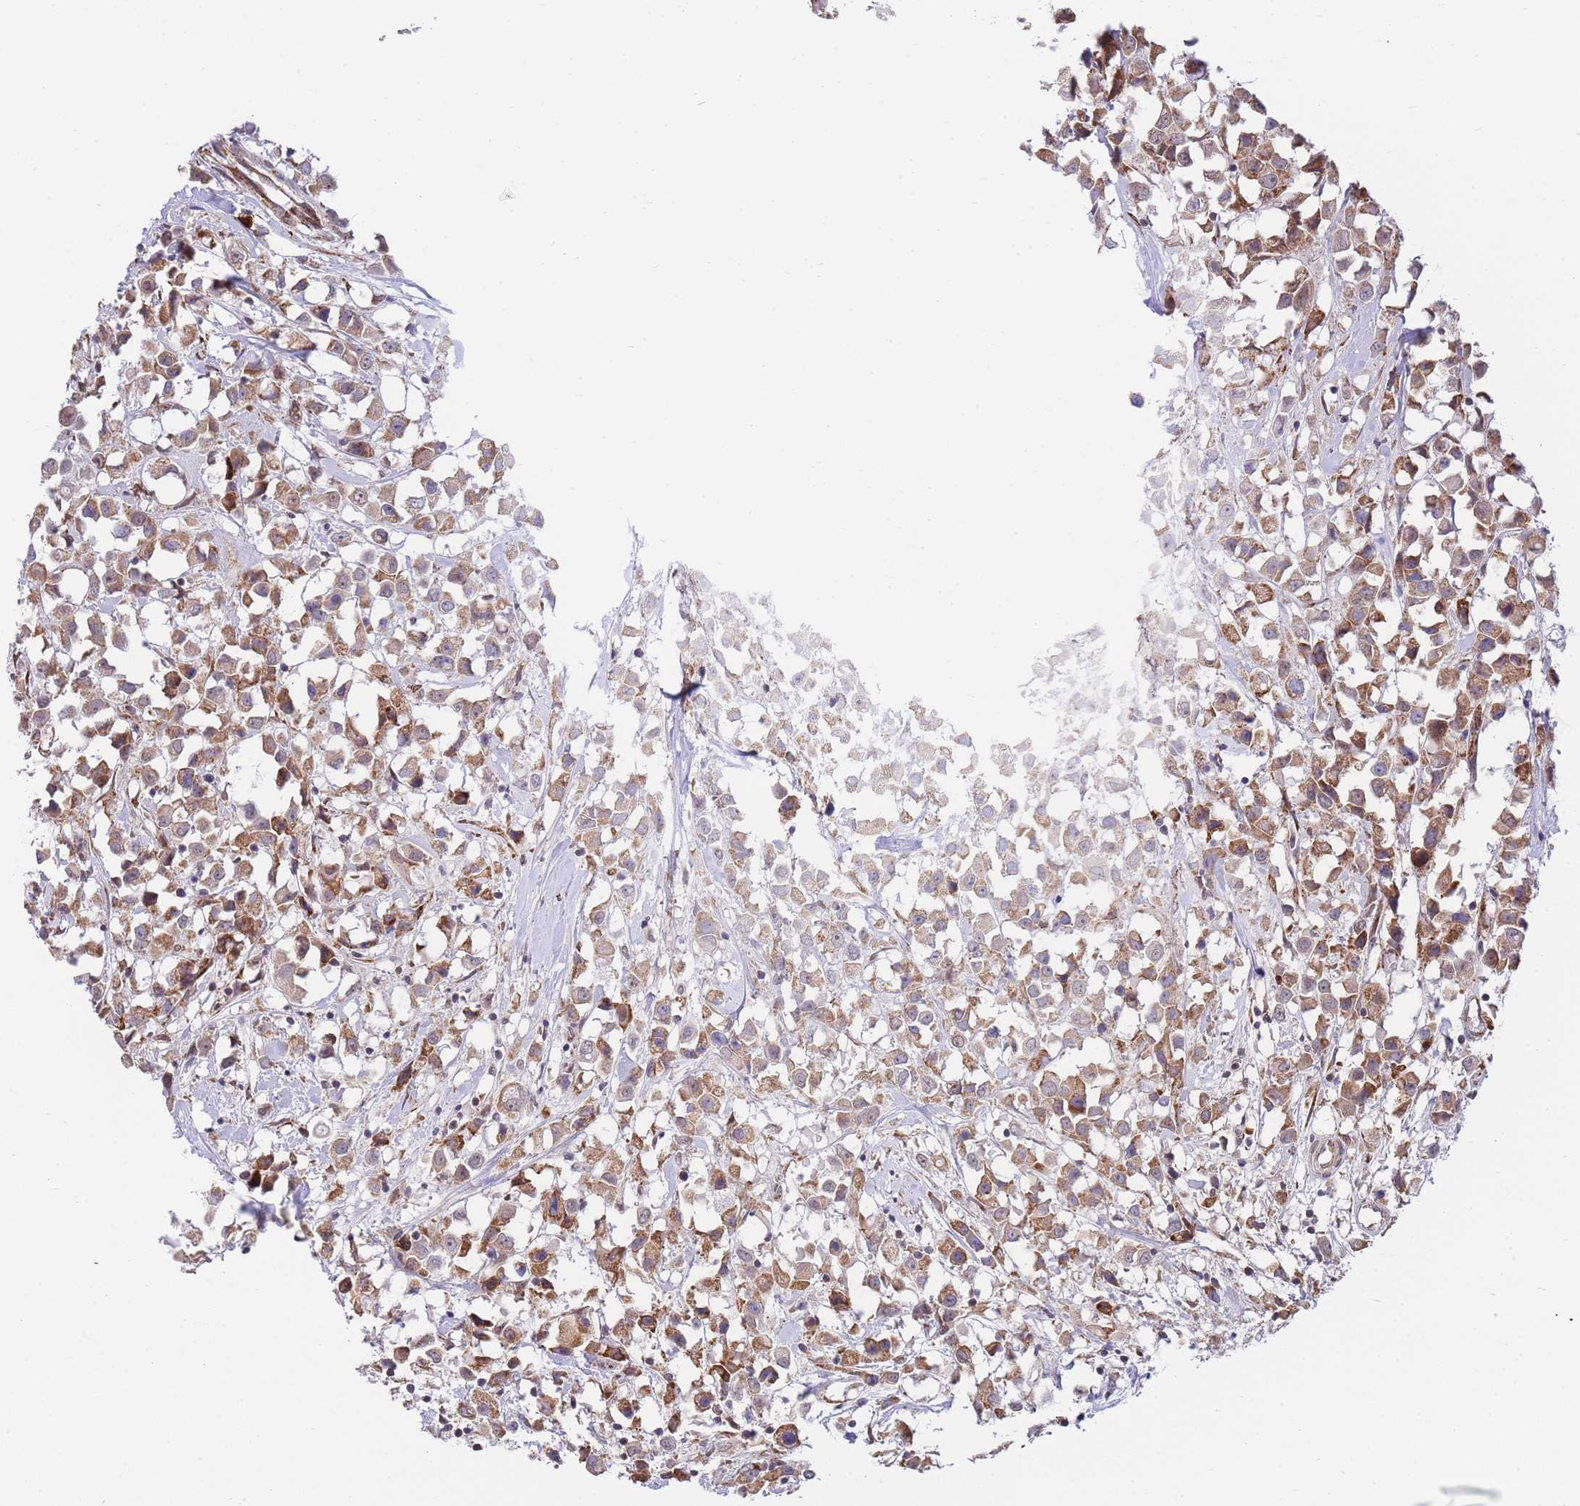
{"staining": {"intensity": "moderate", "quantity": ">75%", "location": "cytoplasmic/membranous"}, "tissue": "breast cancer", "cell_type": "Tumor cells", "image_type": "cancer", "snomed": [{"axis": "morphology", "description": "Duct carcinoma"}, {"axis": "topography", "description": "Breast"}], "caption": "Immunohistochemical staining of human breast intraductal carcinoma shows medium levels of moderate cytoplasmic/membranous expression in approximately >75% of tumor cells.", "gene": "EXOSC8", "patient": {"sex": "female", "age": 61}}